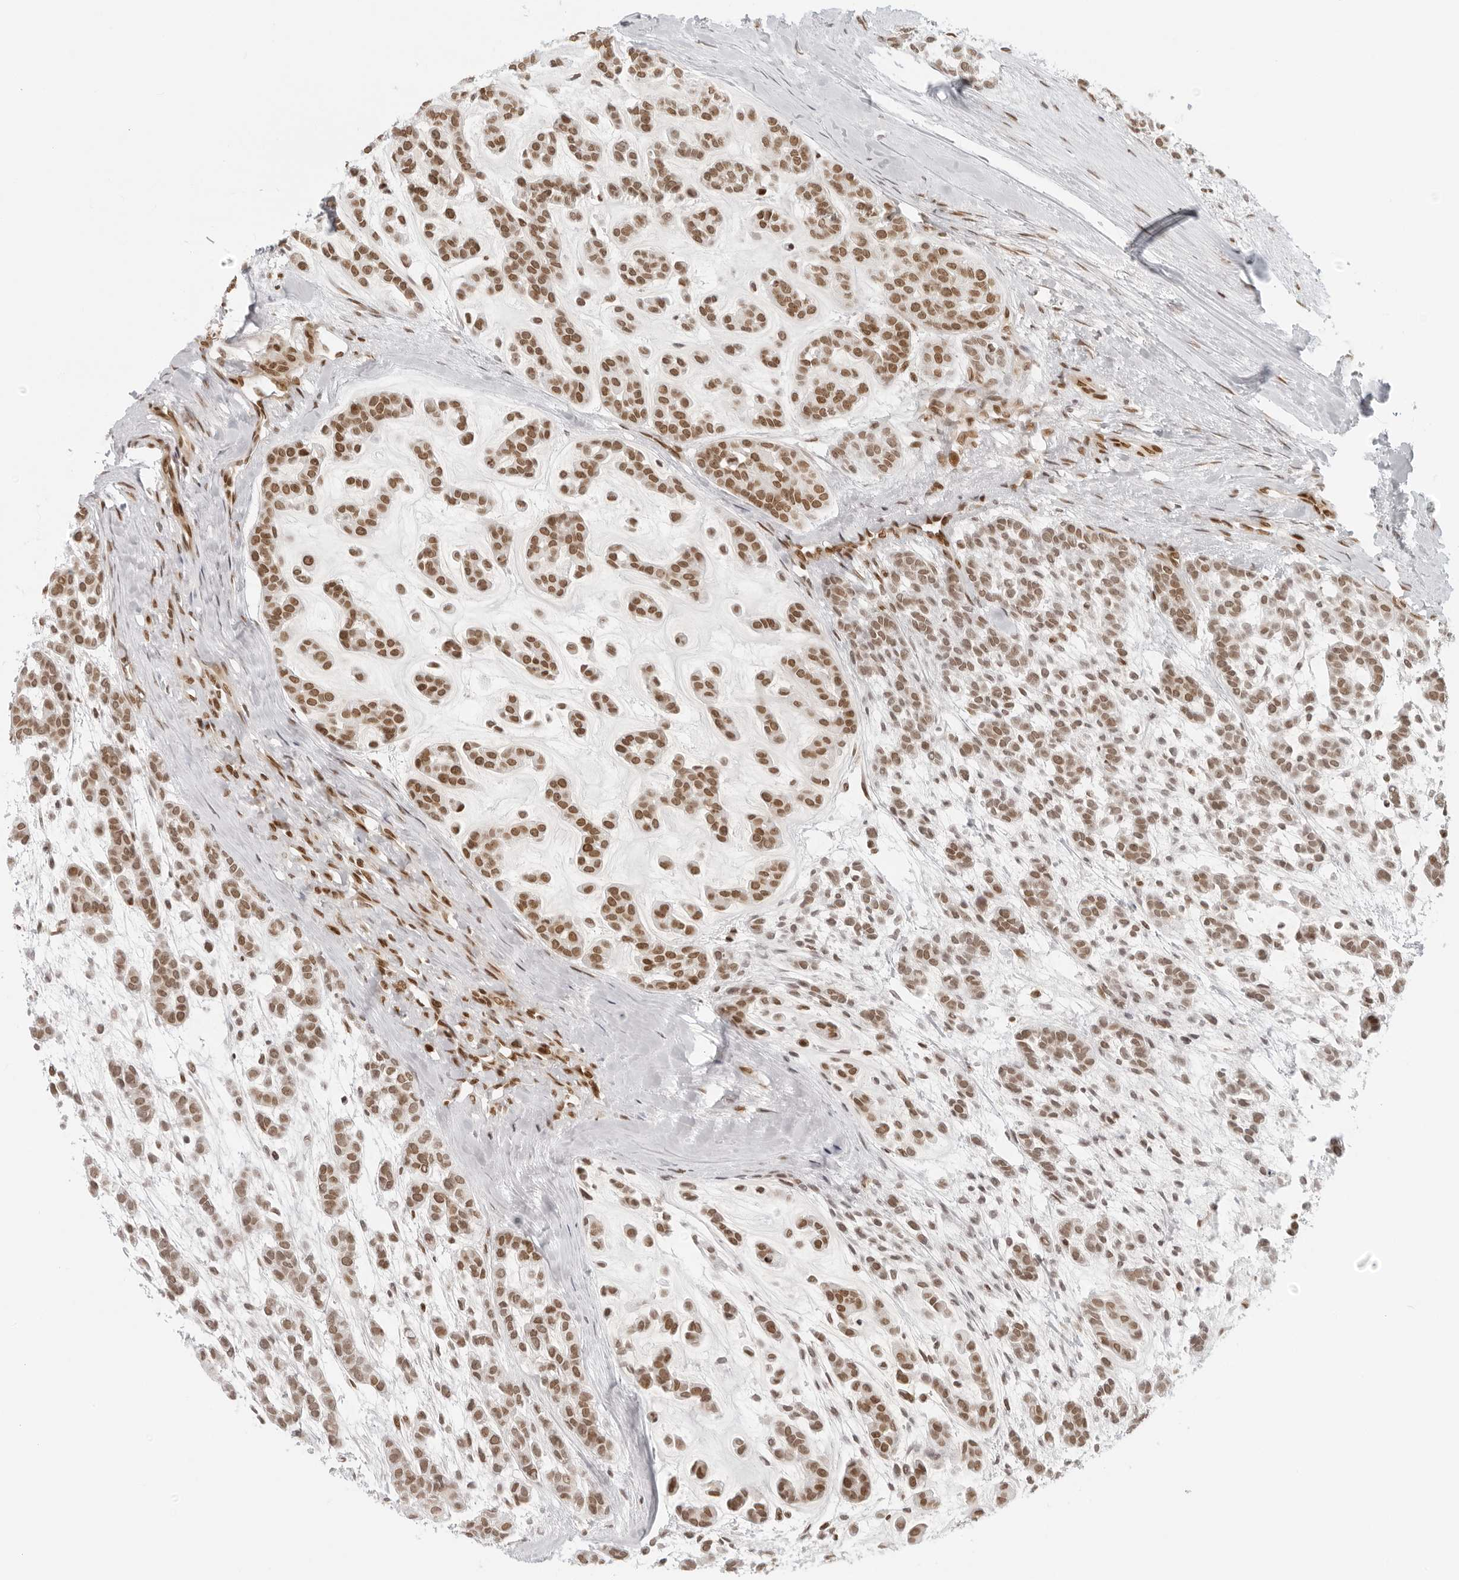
{"staining": {"intensity": "moderate", "quantity": ">75%", "location": "nuclear"}, "tissue": "head and neck cancer", "cell_type": "Tumor cells", "image_type": "cancer", "snomed": [{"axis": "morphology", "description": "Adenocarcinoma, NOS"}, {"axis": "morphology", "description": "Adenoma, NOS"}, {"axis": "topography", "description": "Head-Neck"}], "caption": "Immunohistochemistry (IHC) micrograph of human head and neck cancer (adenoma) stained for a protein (brown), which displays medium levels of moderate nuclear positivity in approximately >75% of tumor cells.", "gene": "RCC1", "patient": {"sex": "female", "age": 55}}